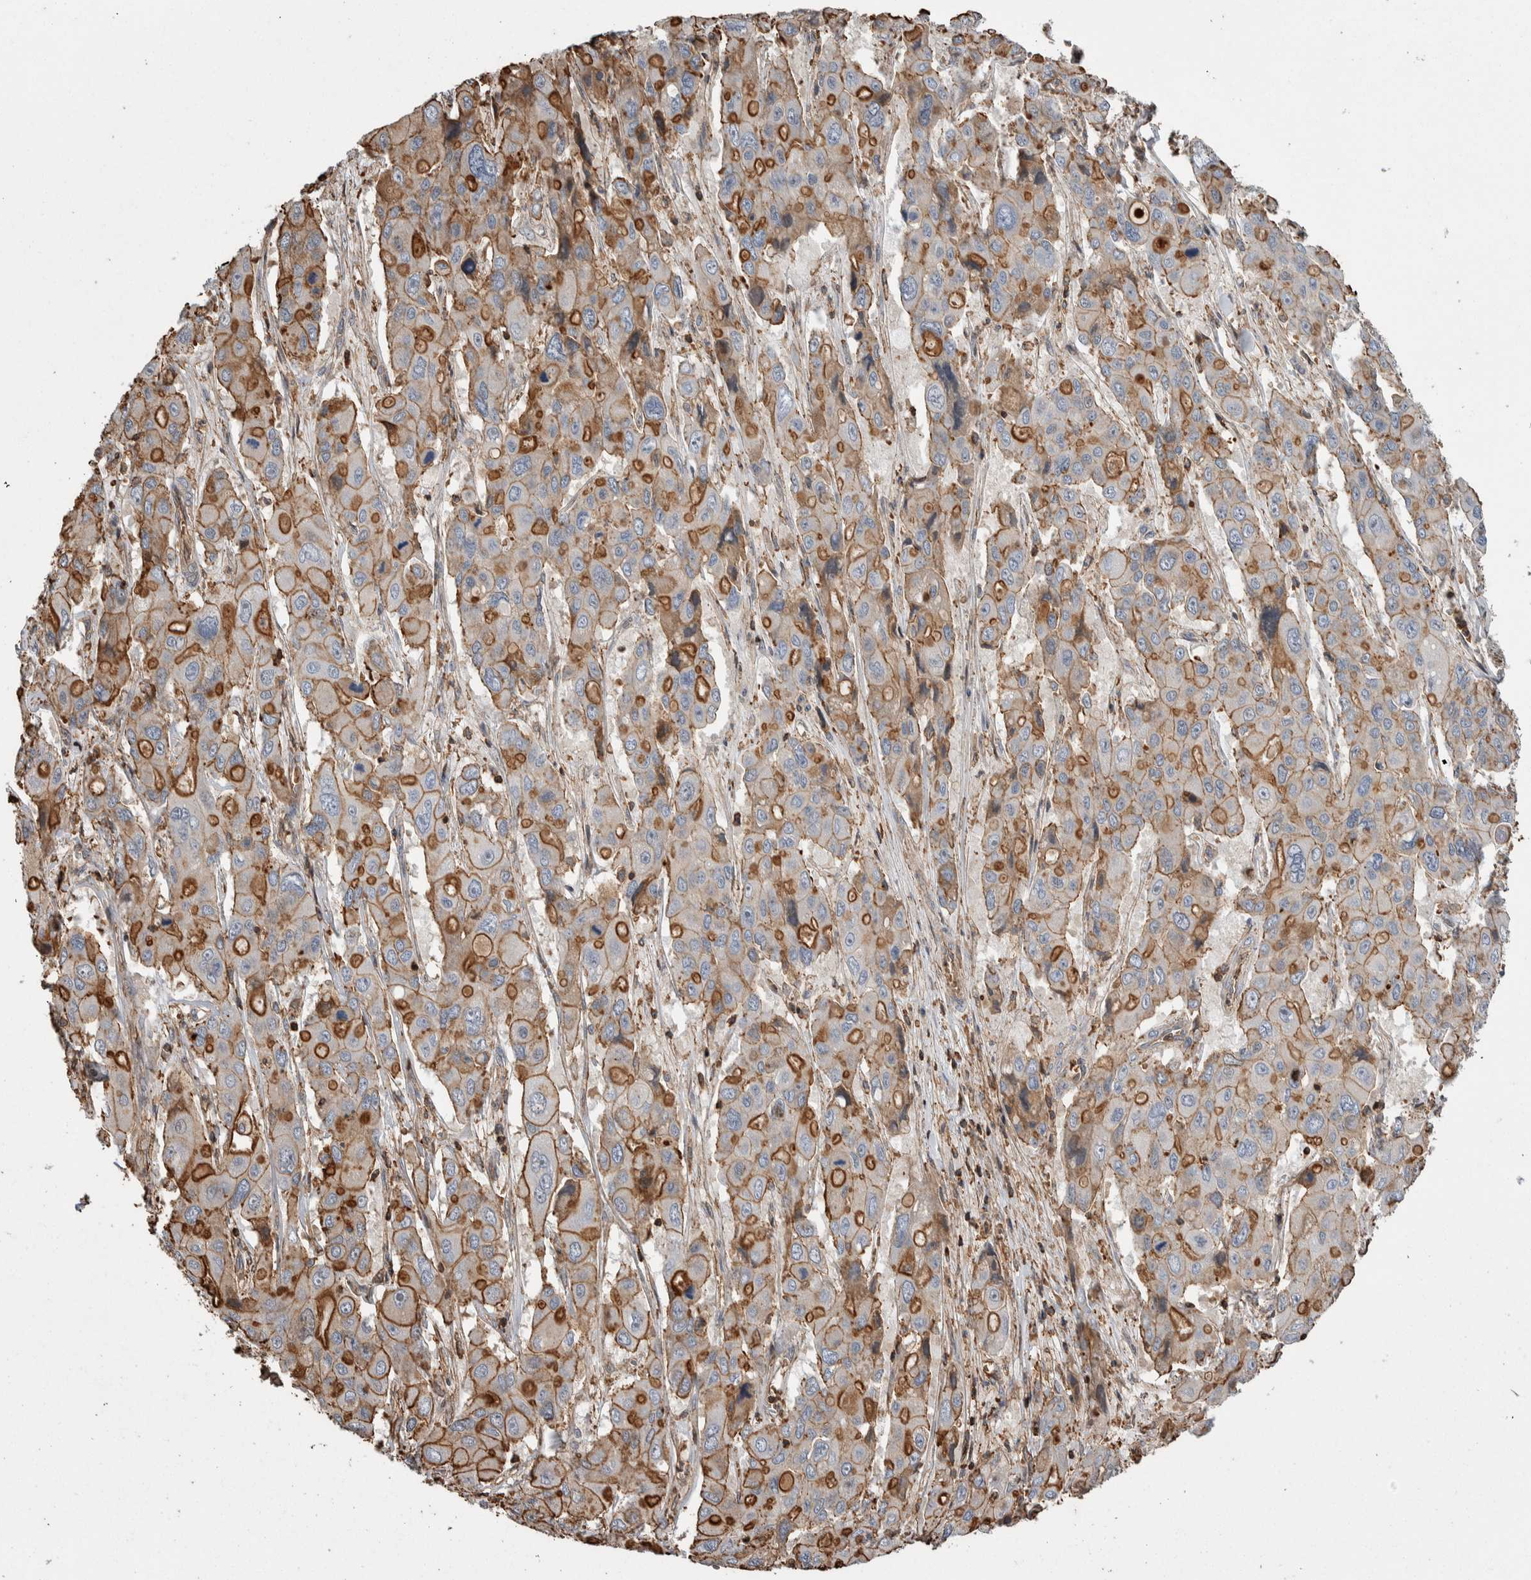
{"staining": {"intensity": "moderate", "quantity": "25%-75%", "location": "cytoplasmic/membranous"}, "tissue": "liver cancer", "cell_type": "Tumor cells", "image_type": "cancer", "snomed": [{"axis": "morphology", "description": "Cholangiocarcinoma"}, {"axis": "topography", "description": "Liver"}], "caption": "Liver cholangiocarcinoma was stained to show a protein in brown. There is medium levels of moderate cytoplasmic/membranous expression in approximately 25%-75% of tumor cells.", "gene": "ENPP2", "patient": {"sex": "male", "age": 67}}